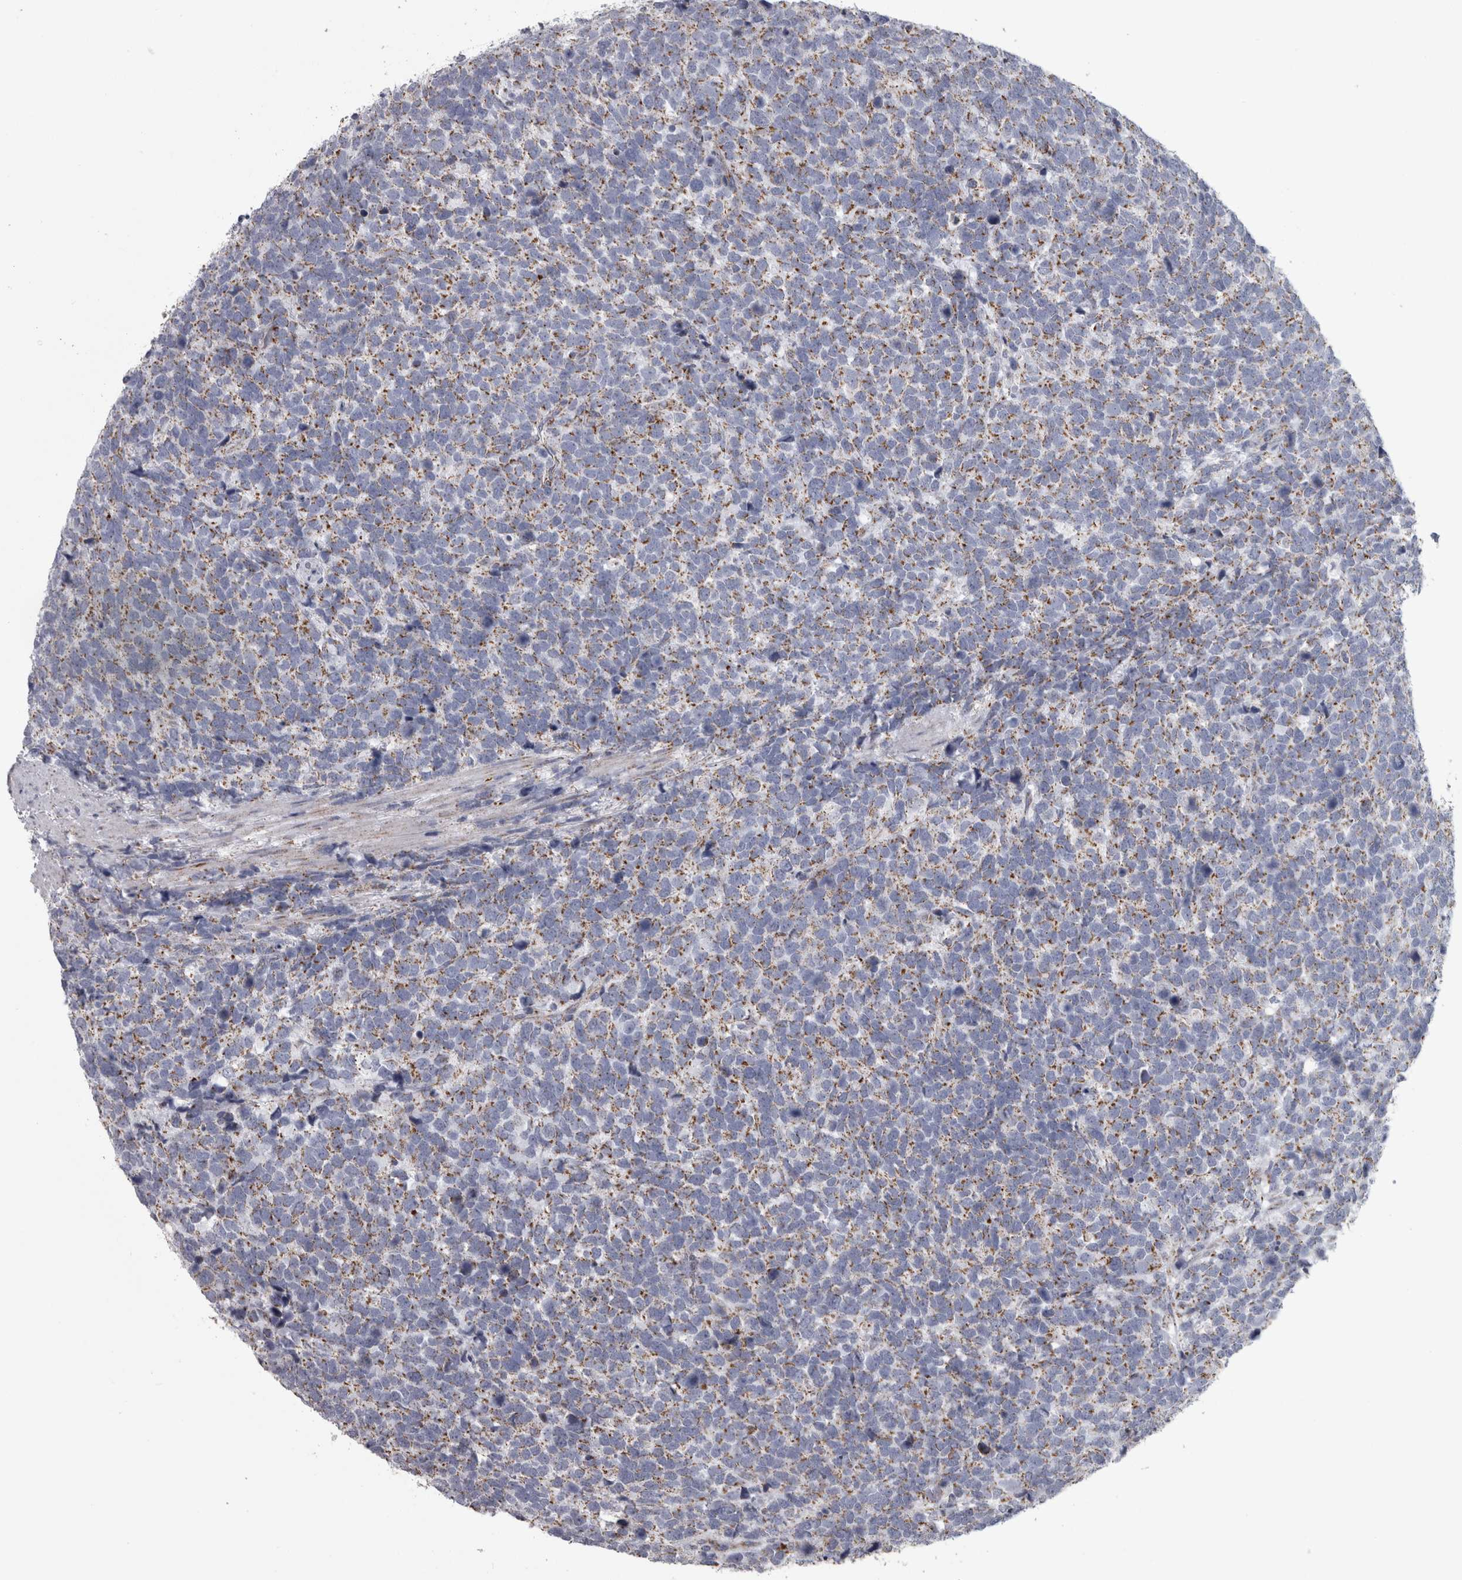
{"staining": {"intensity": "moderate", "quantity": ">75%", "location": "cytoplasmic/membranous"}, "tissue": "urothelial cancer", "cell_type": "Tumor cells", "image_type": "cancer", "snomed": [{"axis": "morphology", "description": "Urothelial carcinoma, High grade"}, {"axis": "topography", "description": "Urinary bladder"}], "caption": "DAB (3,3'-diaminobenzidine) immunohistochemical staining of human urothelial cancer demonstrates moderate cytoplasmic/membranous protein staining in about >75% of tumor cells.", "gene": "DBT", "patient": {"sex": "female", "age": 82}}